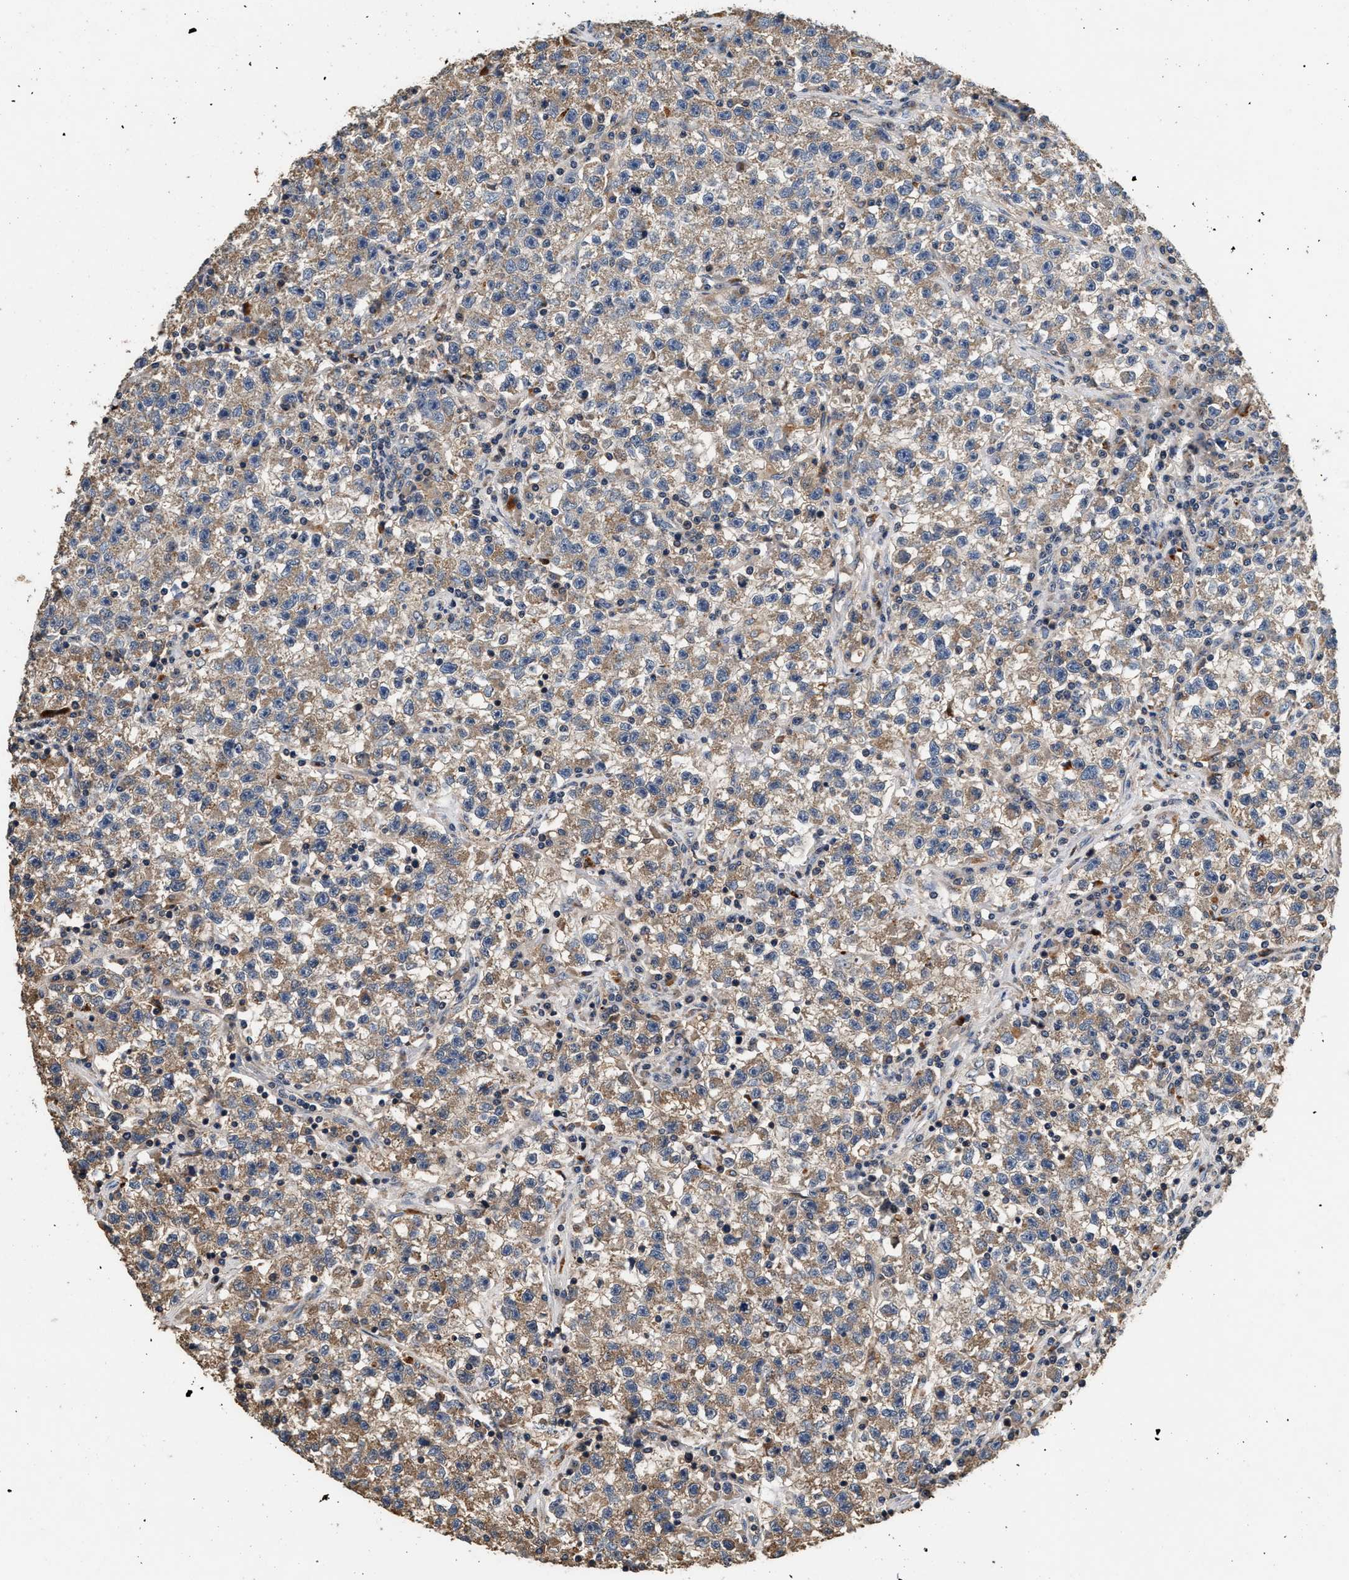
{"staining": {"intensity": "weak", "quantity": ">75%", "location": "cytoplasmic/membranous"}, "tissue": "testis cancer", "cell_type": "Tumor cells", "image_type": "cancer", "snomed": [{"axis": "morphology", "description": "Seminoma, NOS"}, {"axis": "topography", "description": "Testis"}], "caption": "There is low levels of weak cytoplasmic/membranous staining in tumor cells of seminoma (testis), as demonstrated by immunohistochemical staining (brown color).", "gene": "PTGR3", "patient": {"sex": "male", "age": 22}}